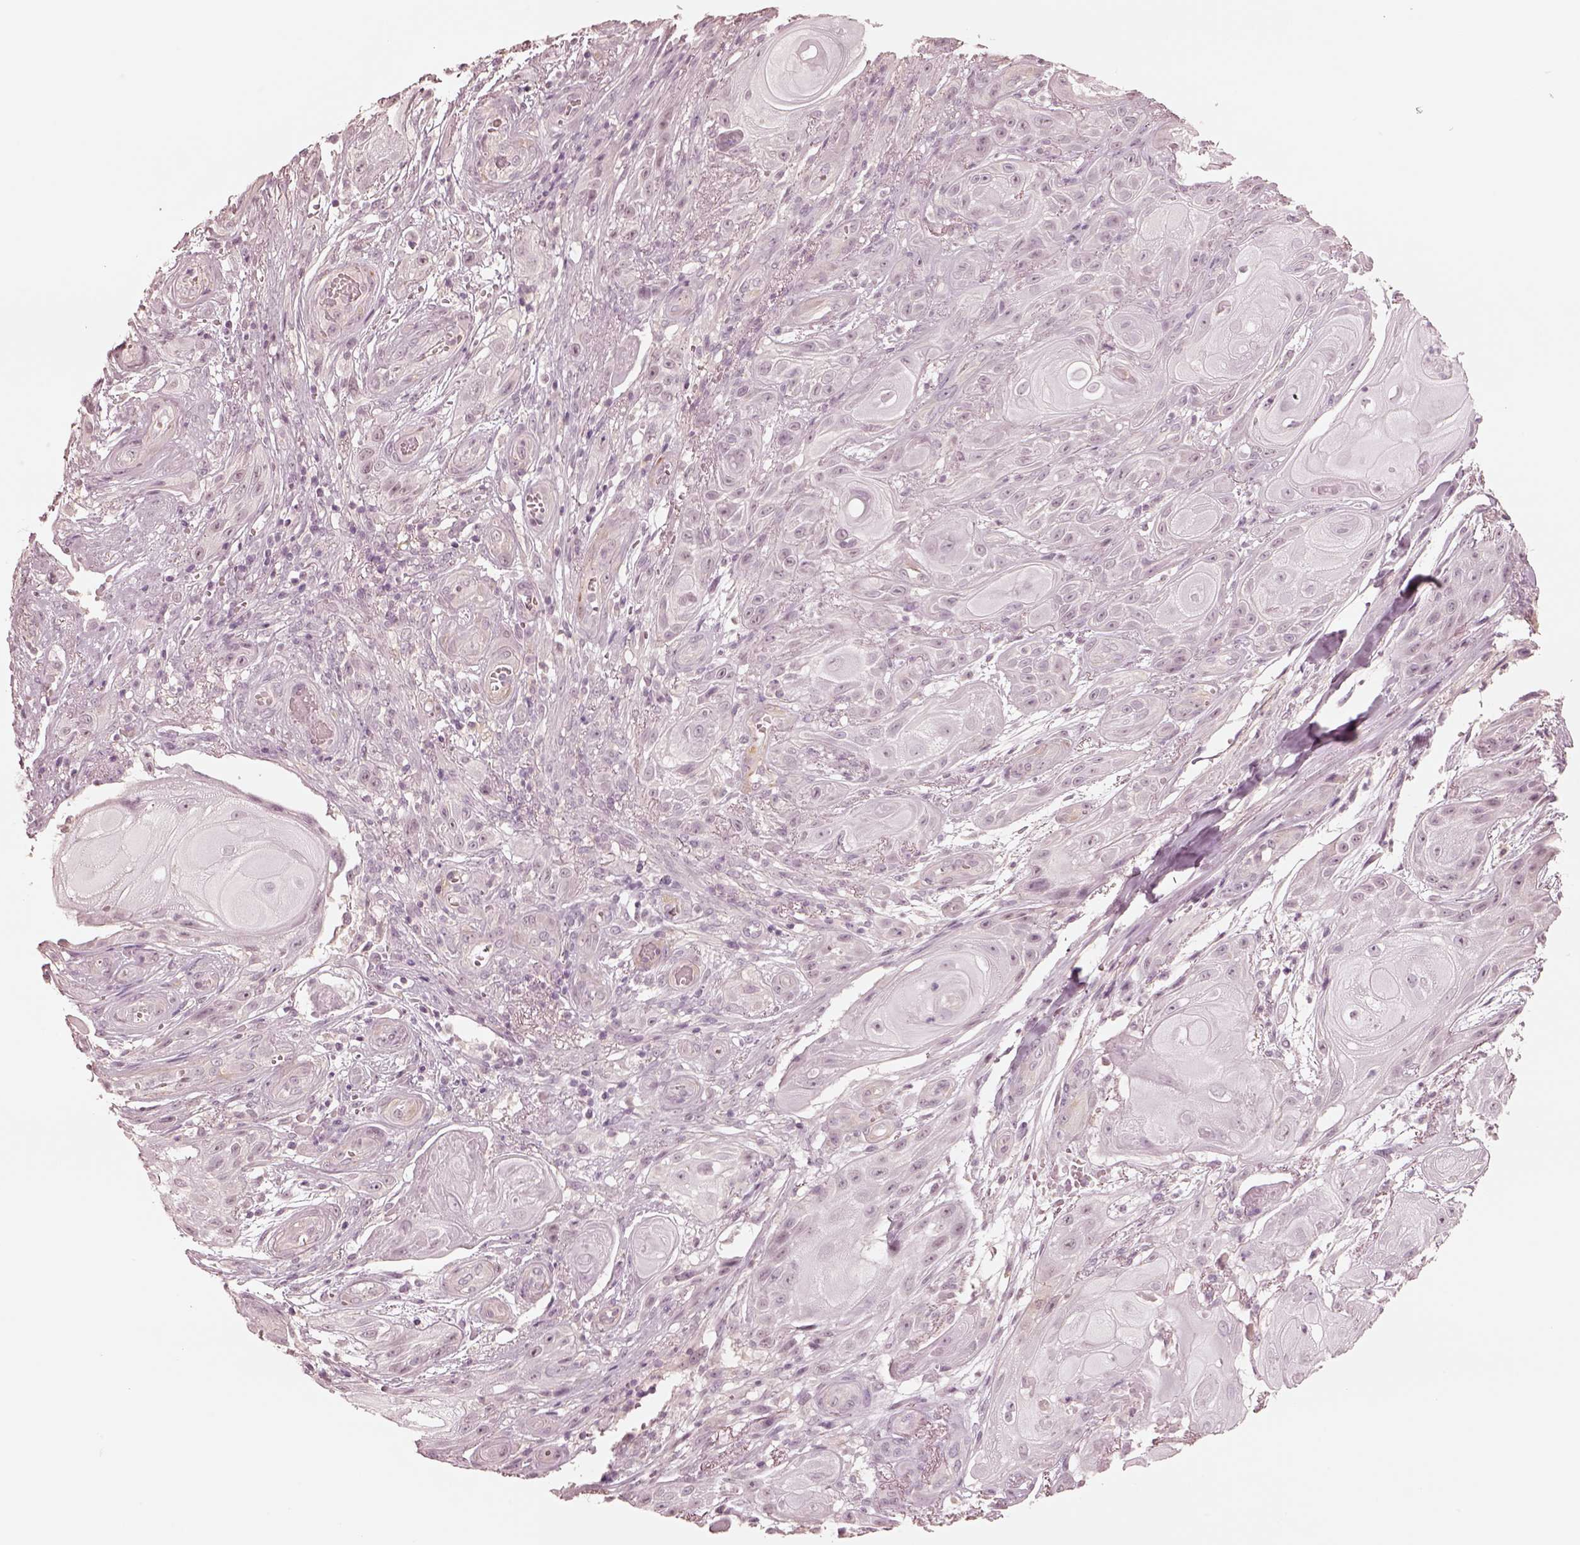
{"staining": {"intensity": "negative", "quantity": "none", "location": "none"}, "tissue": "skin cancer", "cell_type": "Tumor cells", "image_type": "cancer", "snomed": [{"axis": "morphology", "description": "Squamous cell carcinoma, NOS"}, {"axis": "topography", "description": "Skin"}], "caption": "This micrograph is of skin cancer stained with IHC to label a protein in brown with the nuclei are counter-stained blue. There is no positivity in tumor cells.", "gene": "DNAAF9", "patient": {"sex": "male", "age": 62}}